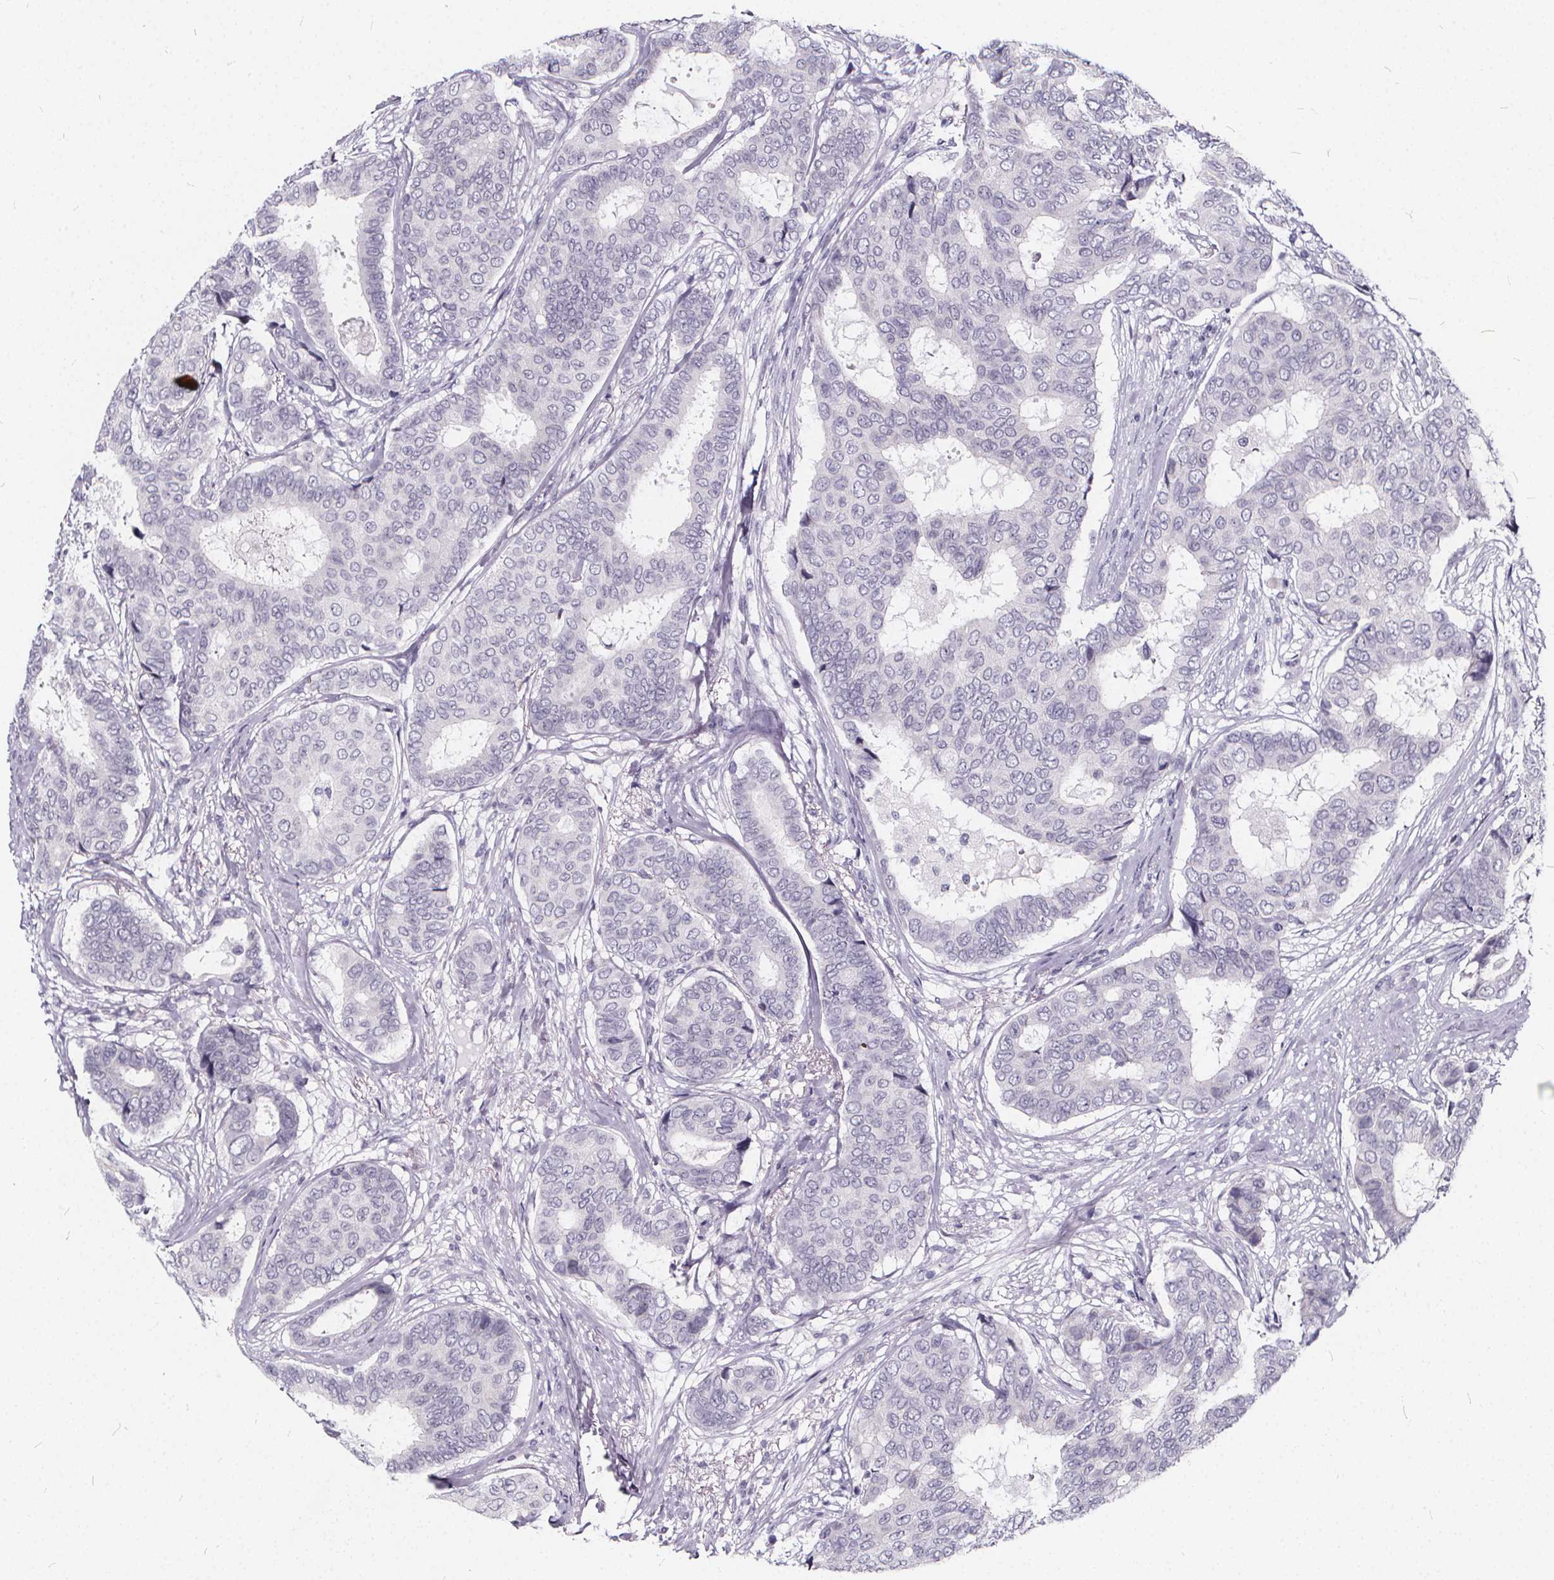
{"staining": {"intensity": "negative", "quantity": "none", "location": "none"}, "tissue": "breast cancer", "cell_type": "Tumor cells", "image_type": "cancer", "snomed": [{"axis": "morphology", "description": "Duct carcinoma"}, {"axis": "topography", "description": "Breast"}], "caption": "Tumor cells show no significant protein positivity in breast intraductal carcinoma.", "gene": "SPEF2", "patient": {"sex": "female", "age": 75}}